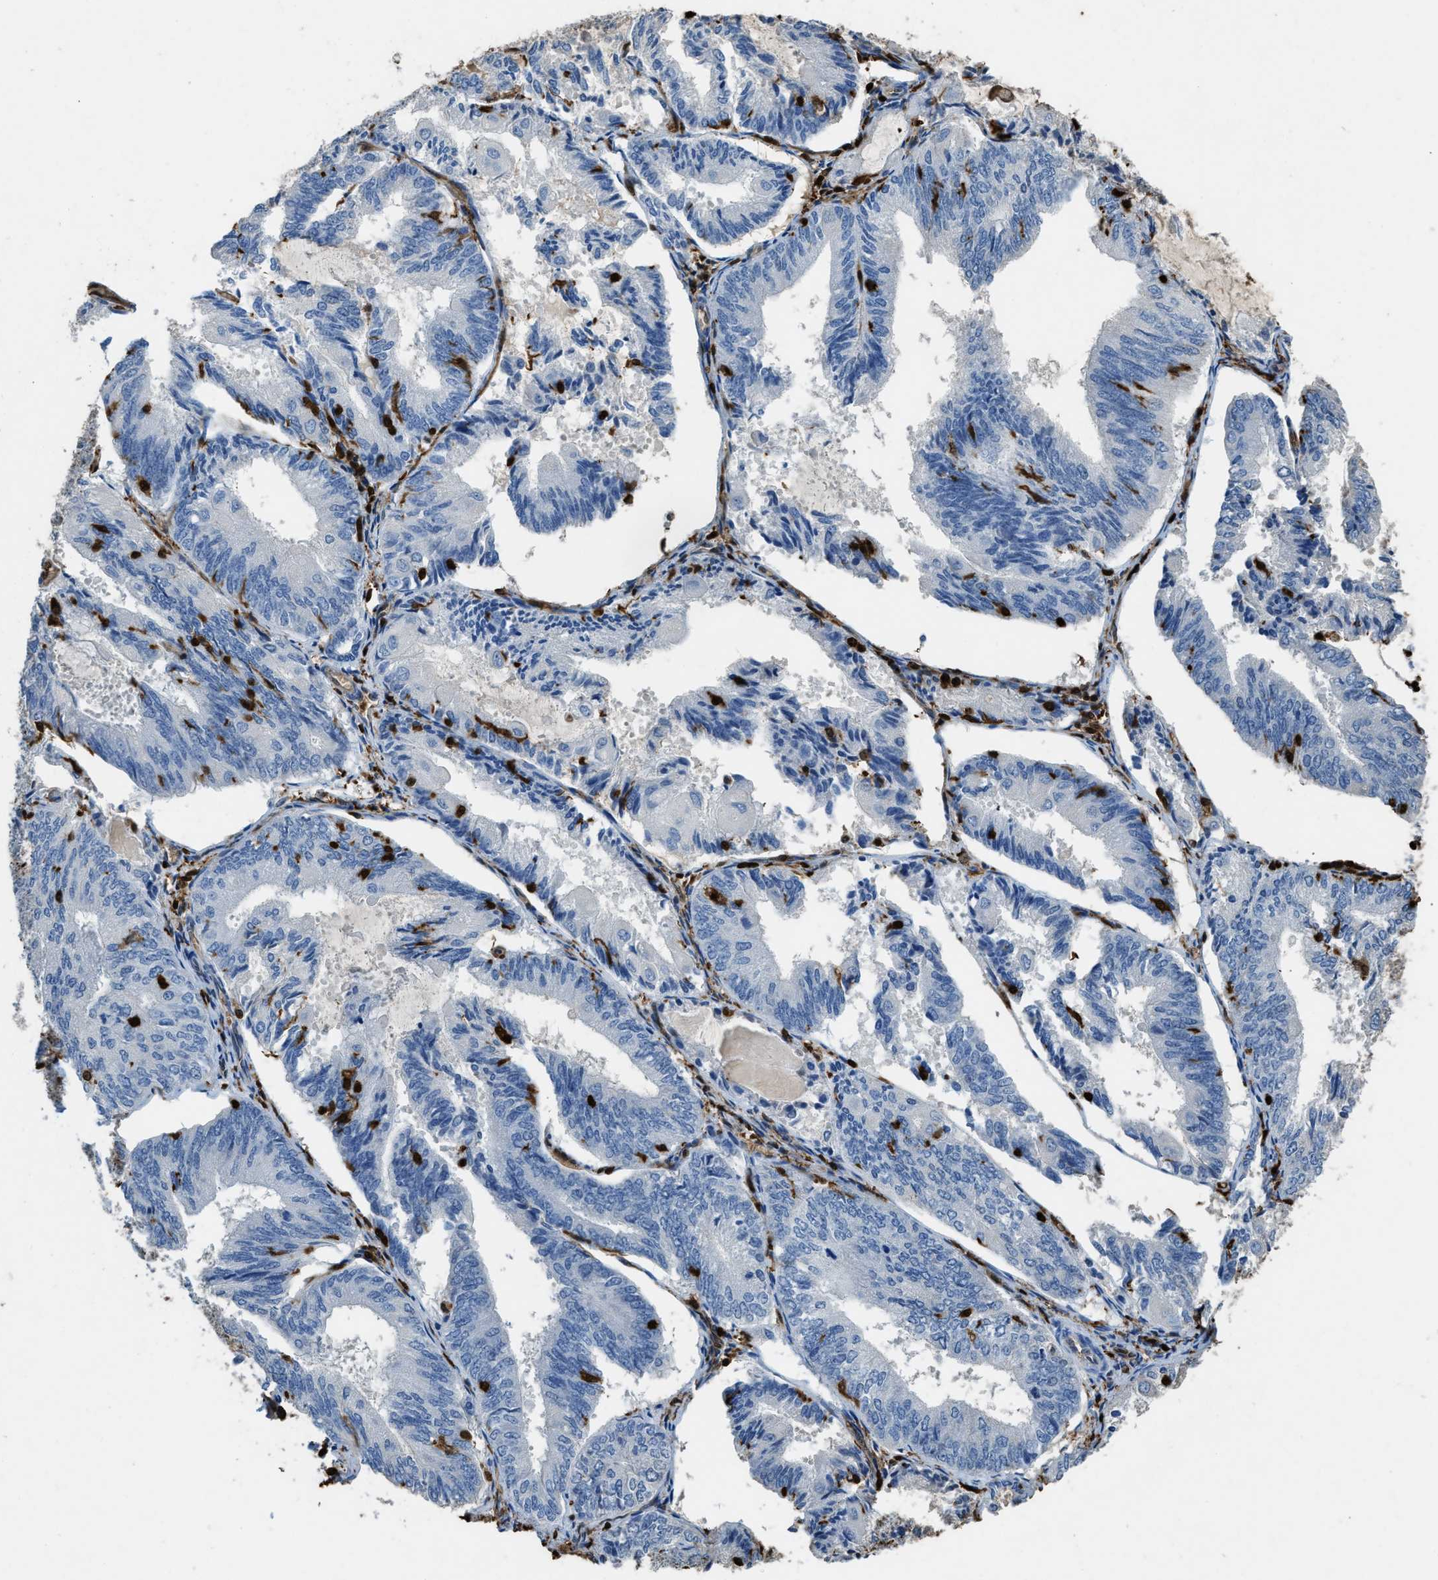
{"staining": {"intensity": "negative", "quantity": "none", "location": "none"}, "tissue": "endometrial cancer", "cell_type": "Tumor cells", "image_type": "cancer", "snomed": [{"axis": "morphology", "description": "Adenocarcinoma, NOS"}, {"axis": "topography", "description": "Endometrium"}], "caption": "This histopathology image is of endometrial adenocarcinoma stained with immunohistochemistry (IHC) to label a protein in brown with the nuclei are counter-stained blue. There is no staining in tumor cells. Nuclei are stained in blue.", "gene": "ARHGDIB", "patient": {"sex": "female", "age": 81}}